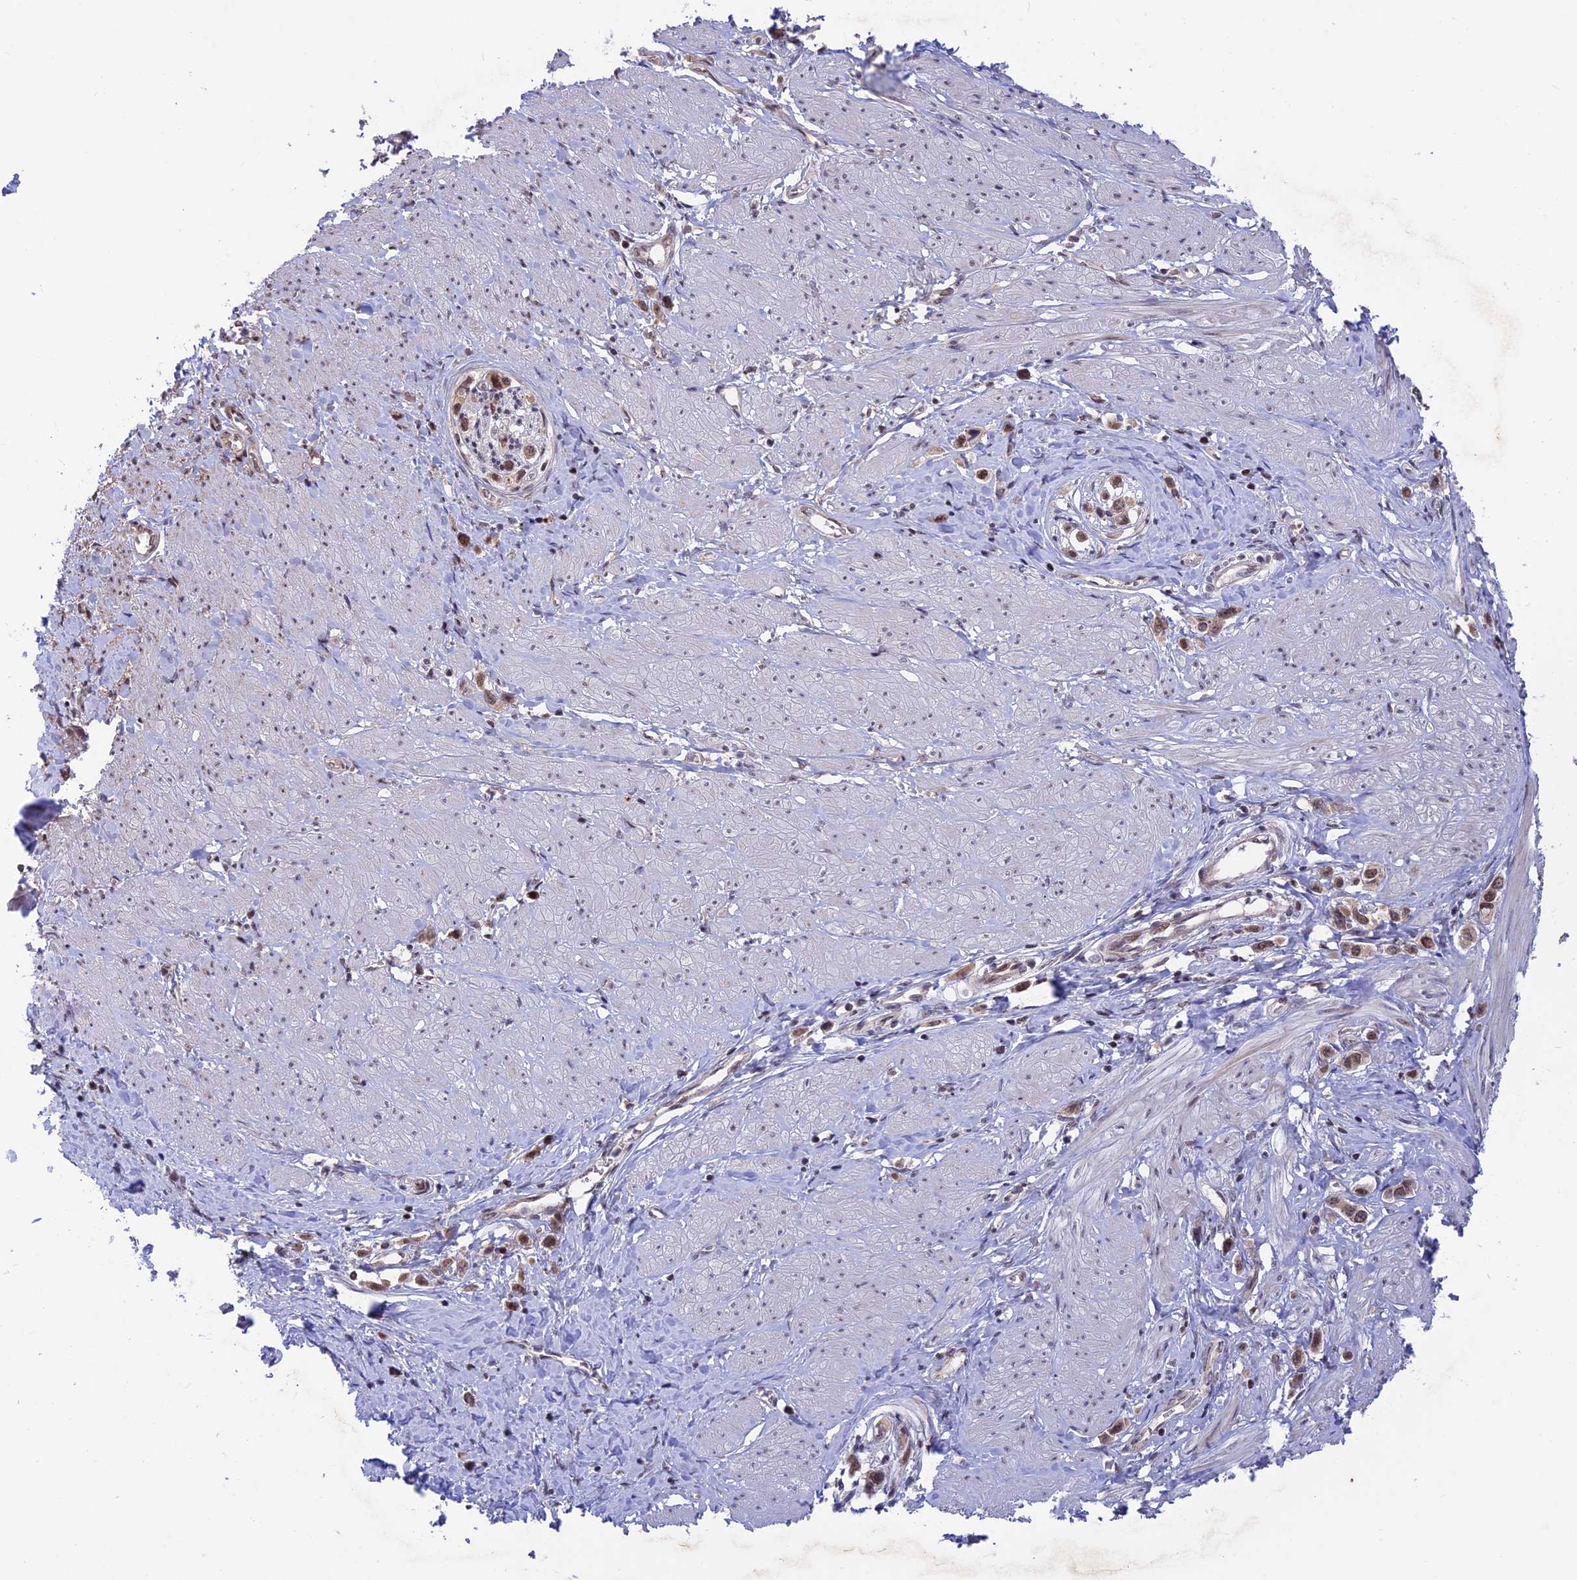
{"staining": {"intensity": "moderate", "quantity": ">75%", "location": "nuclear"}, "tissue": "stomach cancer", "cell_type": "Tumor cells", "image_type": "cancer", "snomed": [{"axis": "morphology", "description": "Adenocarcinoma, NOS"}, {"axis": "topography", "description": "Stomach"}], "caption": "DAB (3,3'-diaminobenzidine) immunohistochemical staining of human stomach cancer reveals moderate nuclear protein expression in about >75% of tumor cells.", "gene": "POLR2C", "patient": {"sex": "female", "age": 65}}